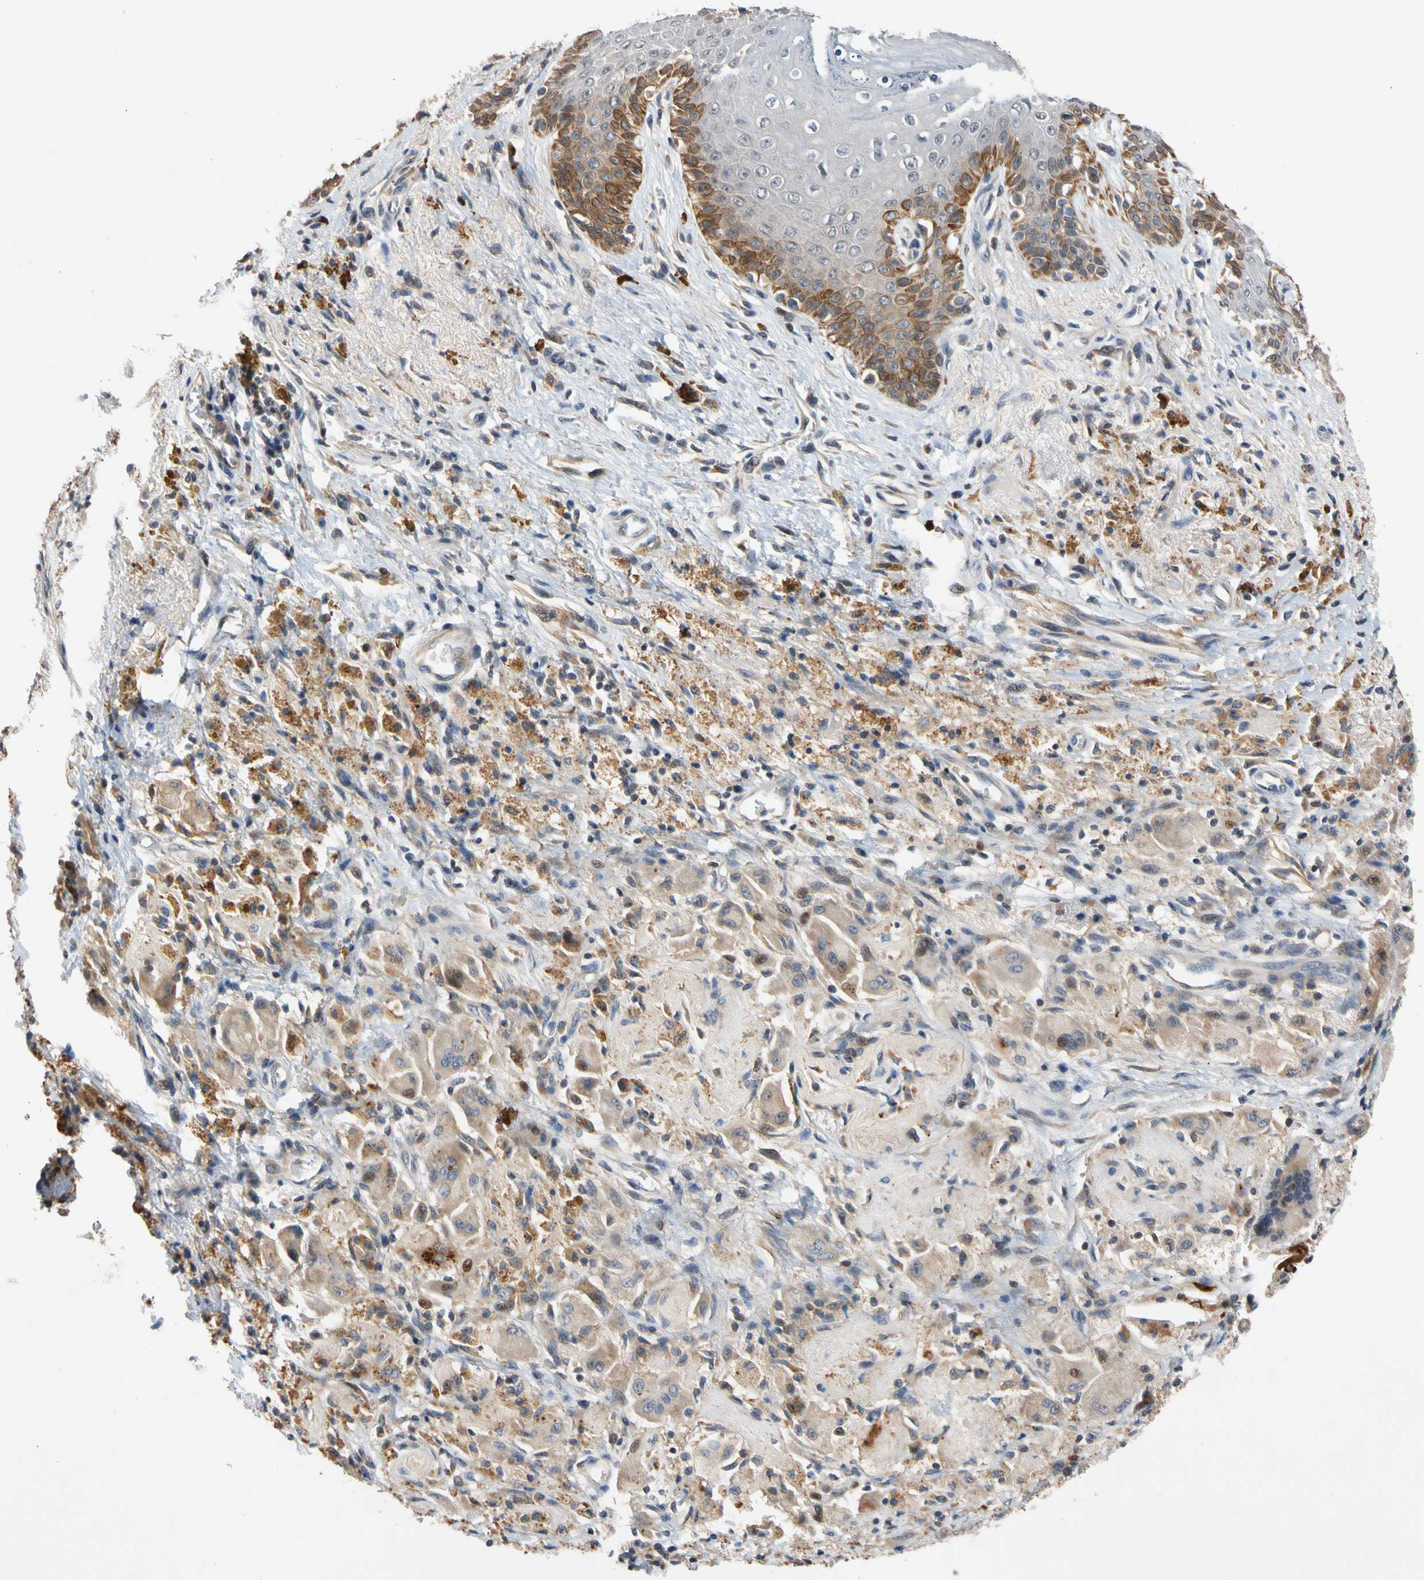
{"staining": {"intensity": "strong", "quantity": "25%-75%", "location": "cytoplasmic/membranous"}, "tissue": "skin", "cell_type": "Epidermal cells", "image_type": "normal", "snomed": [{"axis": "morphology", "description": "Normal tissue, NOS"}, {"axis": "topography", "description": "Anal"}], "caption": "The histopathology image exhibits staining of unremarkable skin, revealing strong cytoplasmic/membranous protein staining (brown color) within epidermal cells. Immunohistochemistry stains the protein in brown and the nuclei are stained blue.", "gene": "CNST", "patient": {"sex": "female", "age": 46}}